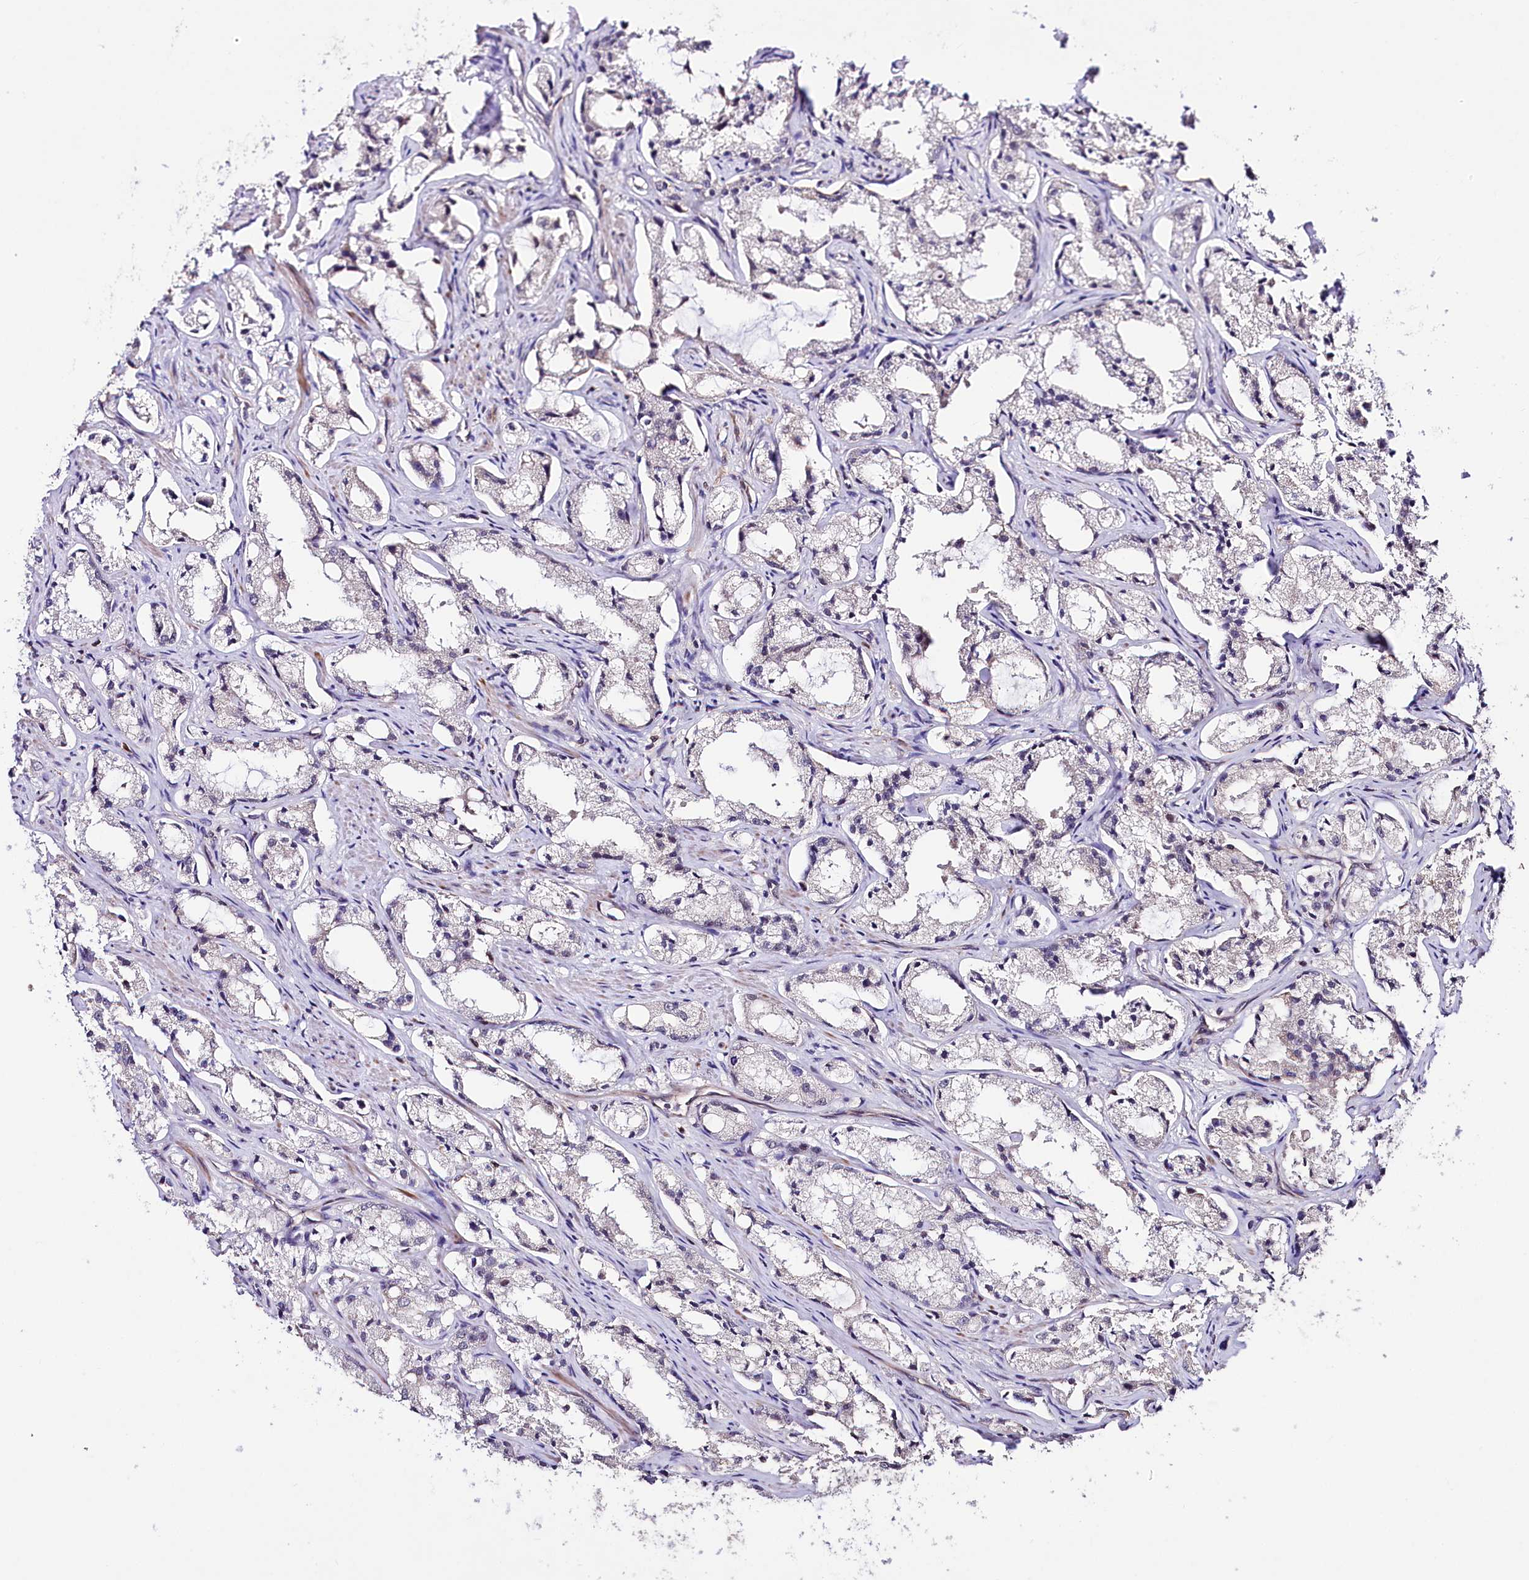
{"staining": {"intensity": "negative", "quantity": "none", "location": "none"}, "tissue": "prostate cancer", "cell_type": "Tumor cells", "image_type": "cancer", "snomed": [{"axis": "morphology", "description": "Adenocarcinoma, High grade"}, {"axis": "topography", "description": "Prostate"}], "caption": "Prostate cancer was stained to show a protein in brown. There is no significant positivity in tumor cells.", "gene": "TAFAZZIN", "patient": {"sex": "male", "age": 66}}